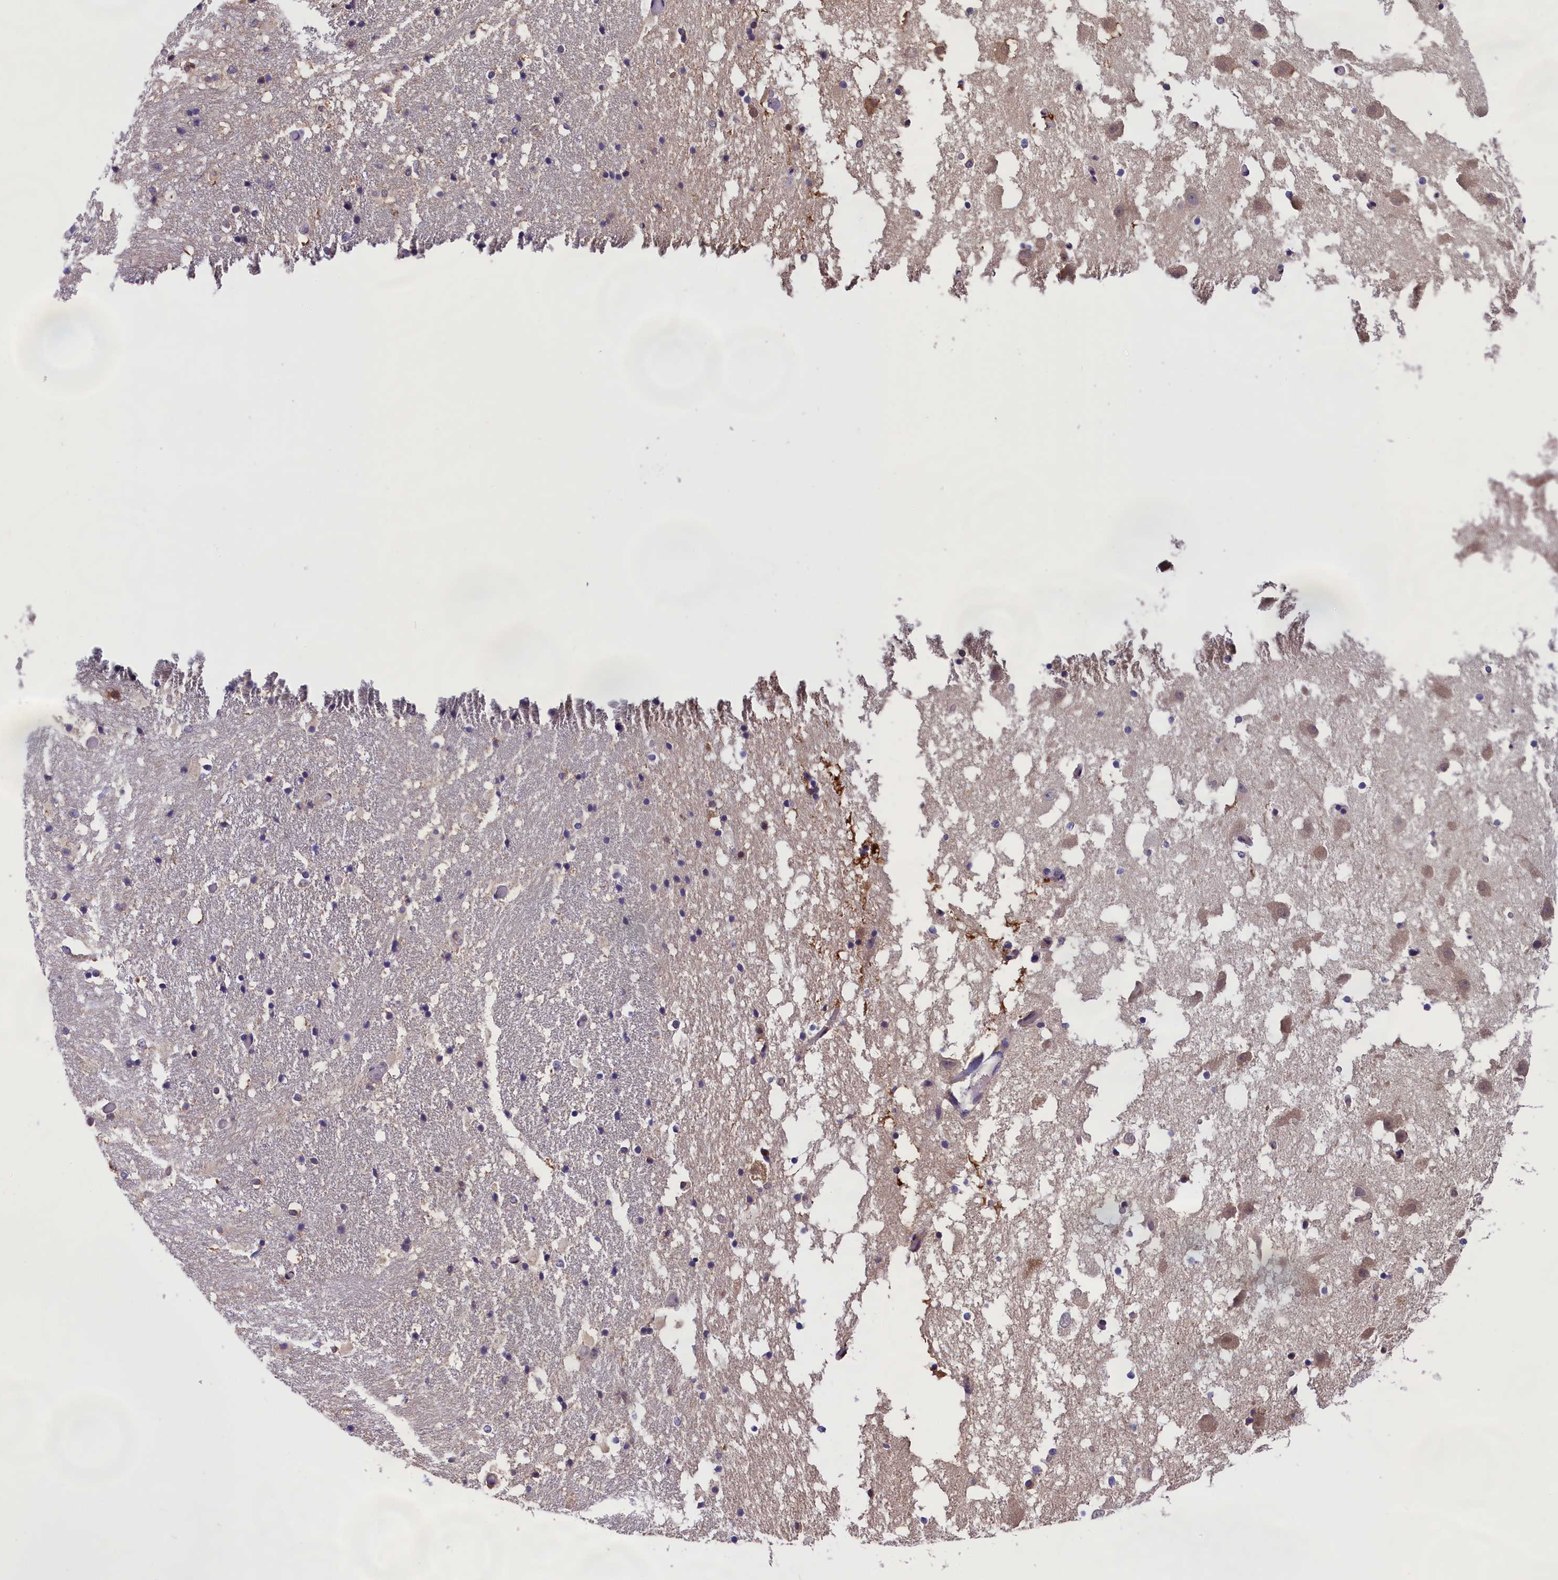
{"staining": {"intensity": "negative", "quantity": "none", "location": "none"}, "tissue": "hippocampus", "cell_type": "Glial cells", "image_type": "normal", "snomed": [{"axis": "morphology", "description": "Normal tissue, NOS"}, {"axis": "topography", "description": "Hippocampus"}], "caption": "This is a photomicrograph of immunohistochemistry (IHC) staining of unremarkable hippocampus, which shows no positivity in glial cells.", "gene": "ABCC8", "patient": {"sex": "female", "age": 52}}